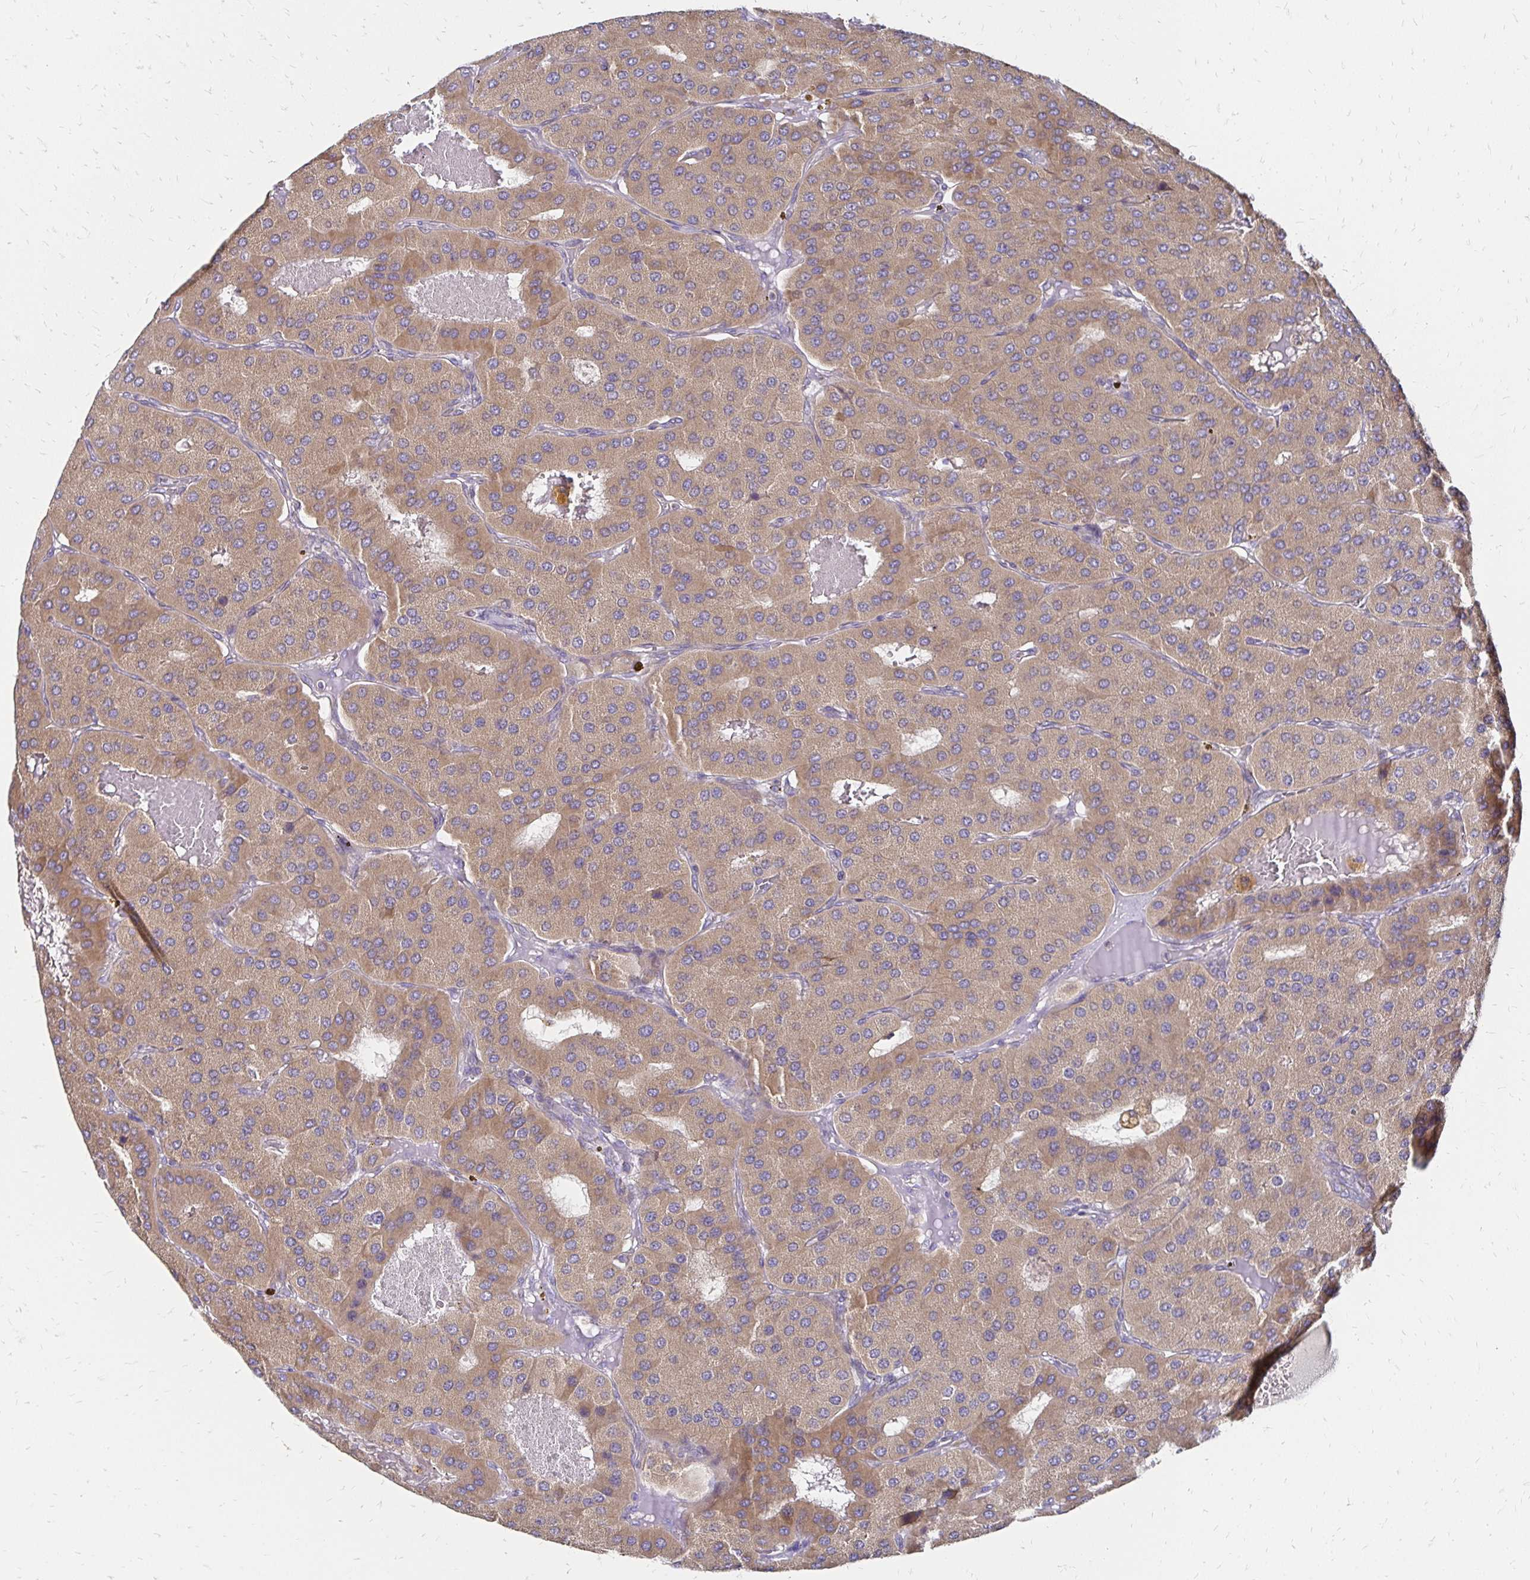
{"staining": {"intensity": "moderate", "quantity": ">75%", "location": "cytoplasmic/membranous"}, "tissue": "parathyroid gland", "cell_type": "Glandular cells", "image_type": "normal", "snomed": [{"axis": "morphology", "description": "Normal tissue, NOS"}, {"axis": "morphology", "description": "Adenoma, NOS"}, {"axis": "topography", "description": "Parathyroid gland"}], "caption": "An IHC photomicrograph of benign tissue is shown. Protein staining in brown highlights moderate cytoplasmic/membranous positivity in parathyroid gland within glandular cells.", "gene": "ZW10", "patient": {"sex": "female", "age": 86}}